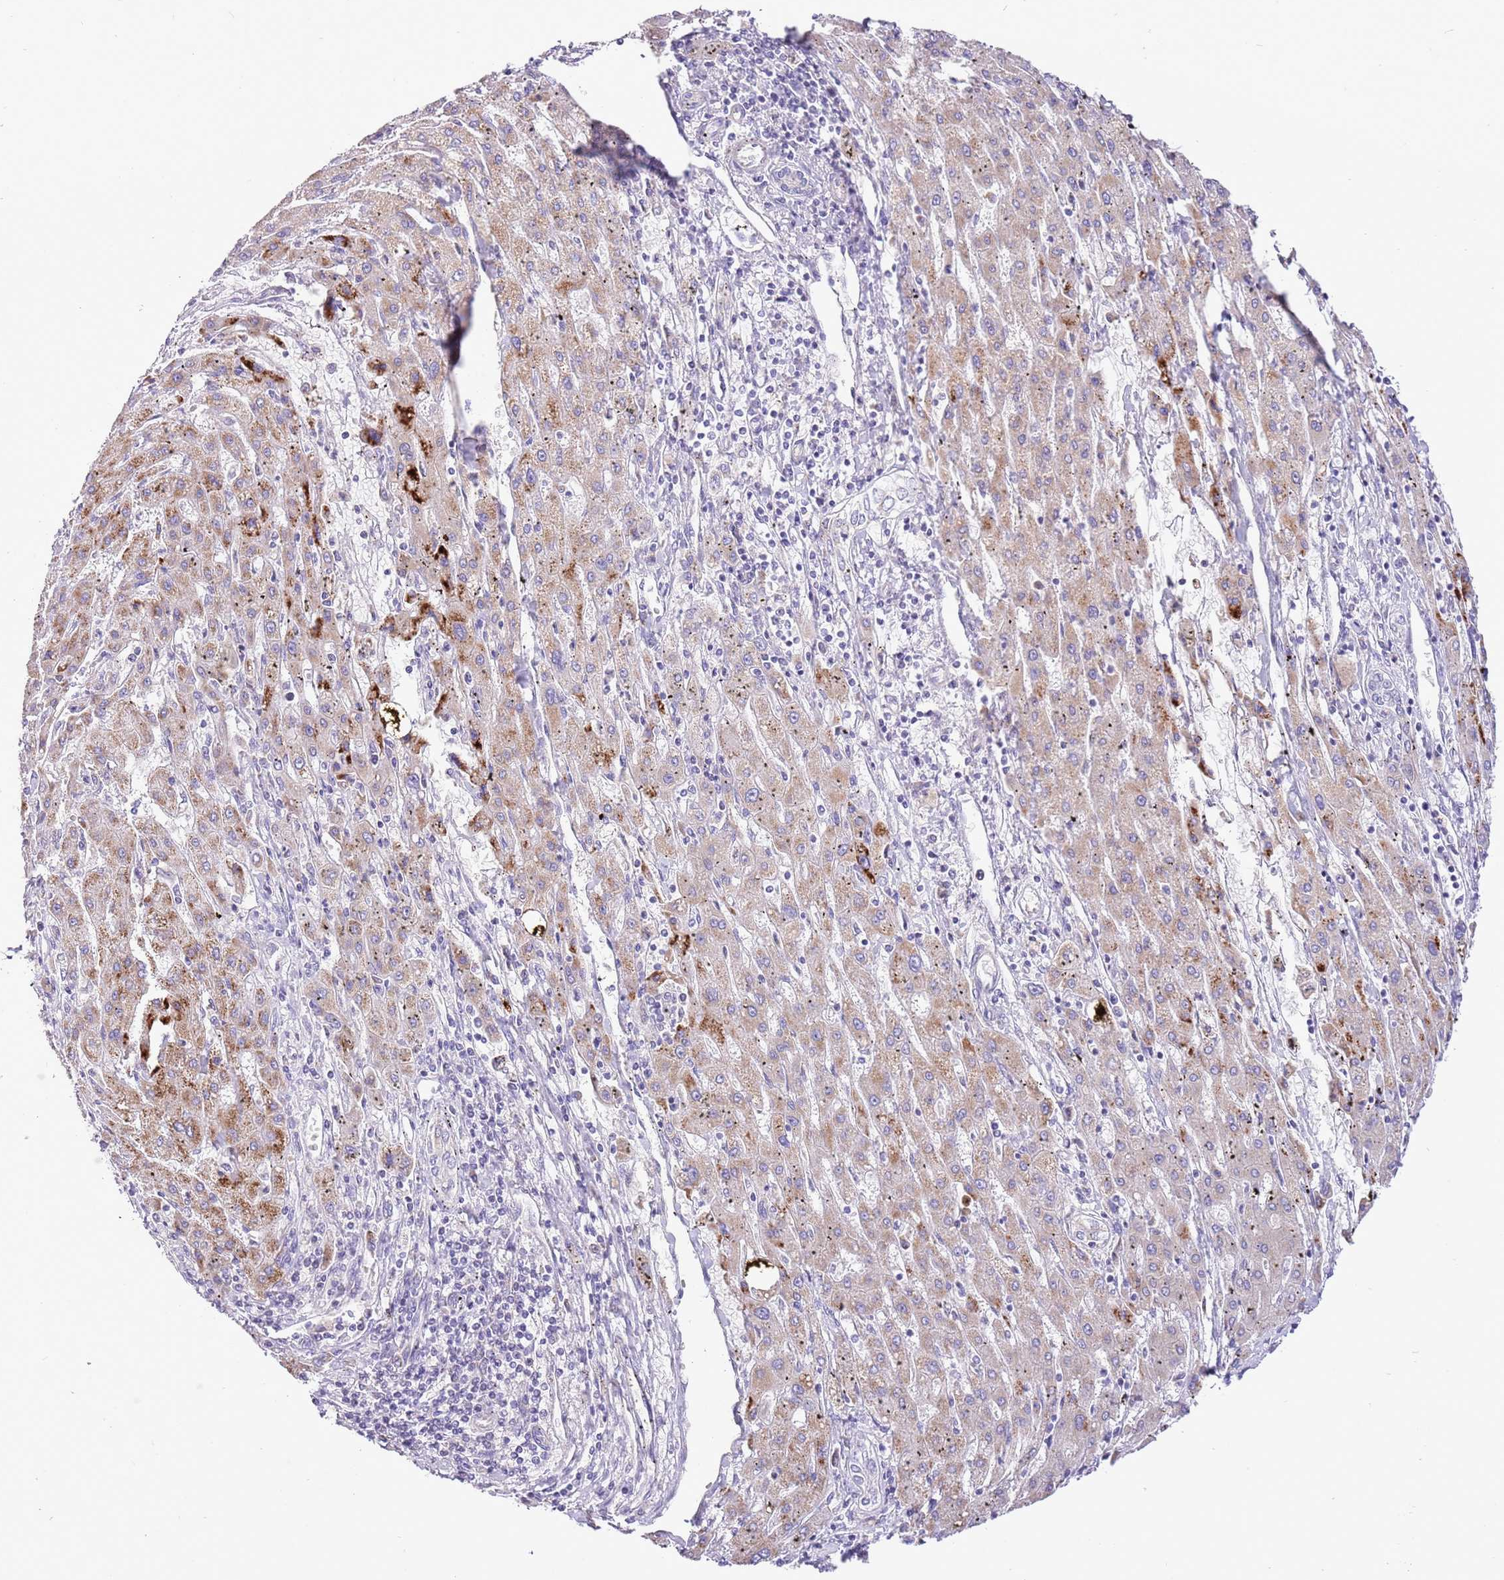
{"staining": {"intensity": "moderate", "quantity": "25%-75%", "location": "cytoplasmic/membranous"}, "tissue": "liver cancer", "cell_type": "Tumor cells", "image_type": "cancer", "snomed": [{"axis": "morphology", "description": "Carcinoma, Hepatocellular, NOS"}, {"axis": "topography", "description": "Liver"}], "caption": "There is medium levels of moderate cytoplasmic/membranous expression in tumor cells of hepatocellular carcinoma (liver), as demonstrated by immunohistochemical staining (brown color).", "gene": "OAZ2", "patient": {"sex": "male", "age": 72}}